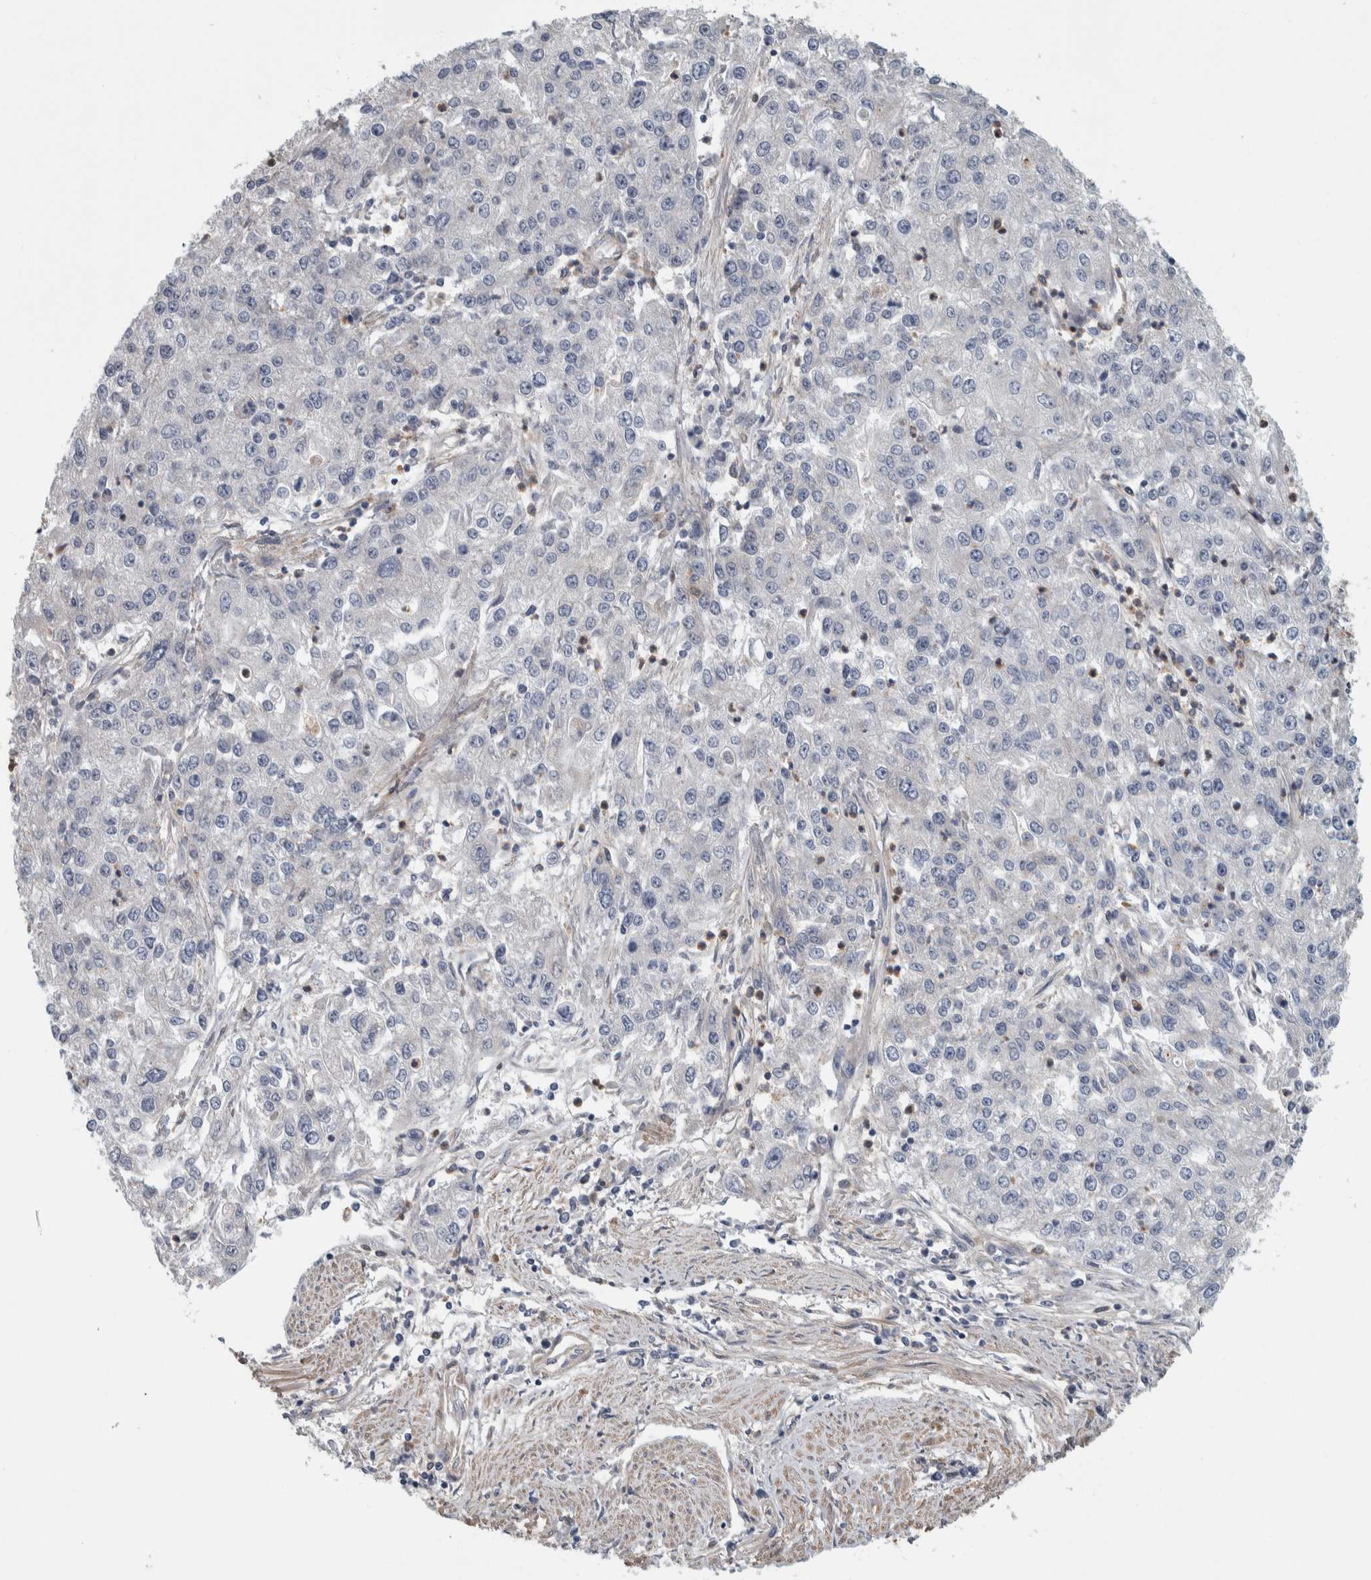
{"staining": {"intensity": "negative", "quantity": "none", "location": "none"}, "tissue": "endometrial cancer", "cell_type": "Tumor cells", "image_type": "cancer", "snomed": [{"axis": "morphology", "description": "Adenocarcinoma, NOS"}, {"axis": "topography", "description": "Endometrium"}], "caption": "This is an immunohistochemistry photomicrograph of endometrial adenocarcinoma. There is no expression in tumor cells.", "gene": "KCNJ3", "patient": {"sex": "female", "age": 49}}